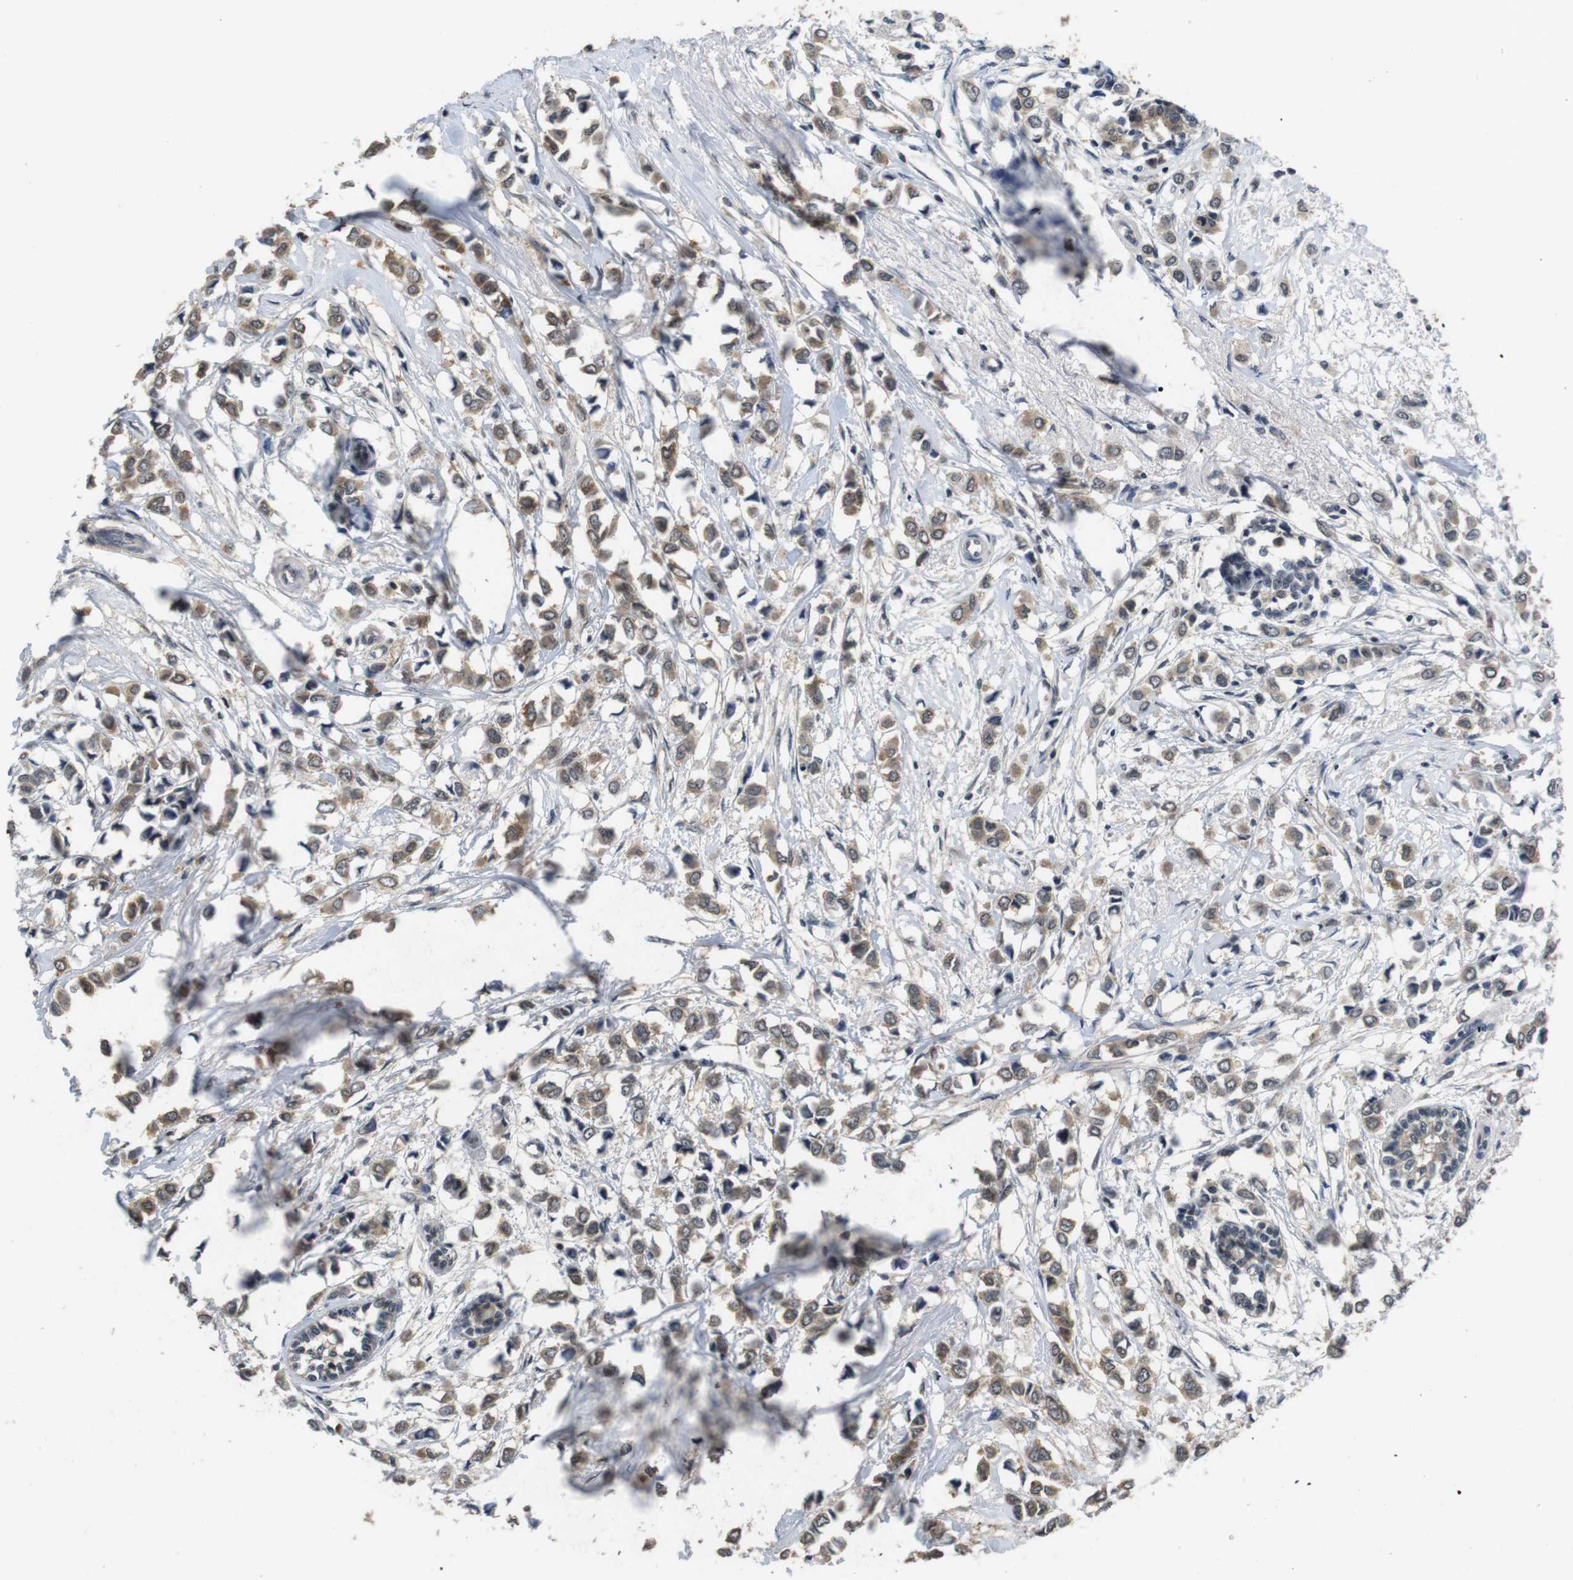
{"staining": {"intensity": "weak", "quantity": ">75%", "location": "cytoplasmic/membranous"}, "tissue": "breast cancer", "cell_type": "Tumor cells", "image_type": "cancer", "snomed": [{"axis": "morphology", "description": "Lobular carcinoma"}, {"axis": "topography", "description": "Breast"}], "caption": "Immunohistochemistry histopathology image of human breast lobular carcinoma stained for a protein (brown), which exhibits low levels of weak cytoplasmic/membranous expression in approximately >75% of tumor cells.", "gene": "FADD", "patient": {"sex": "female", "age": 51}}